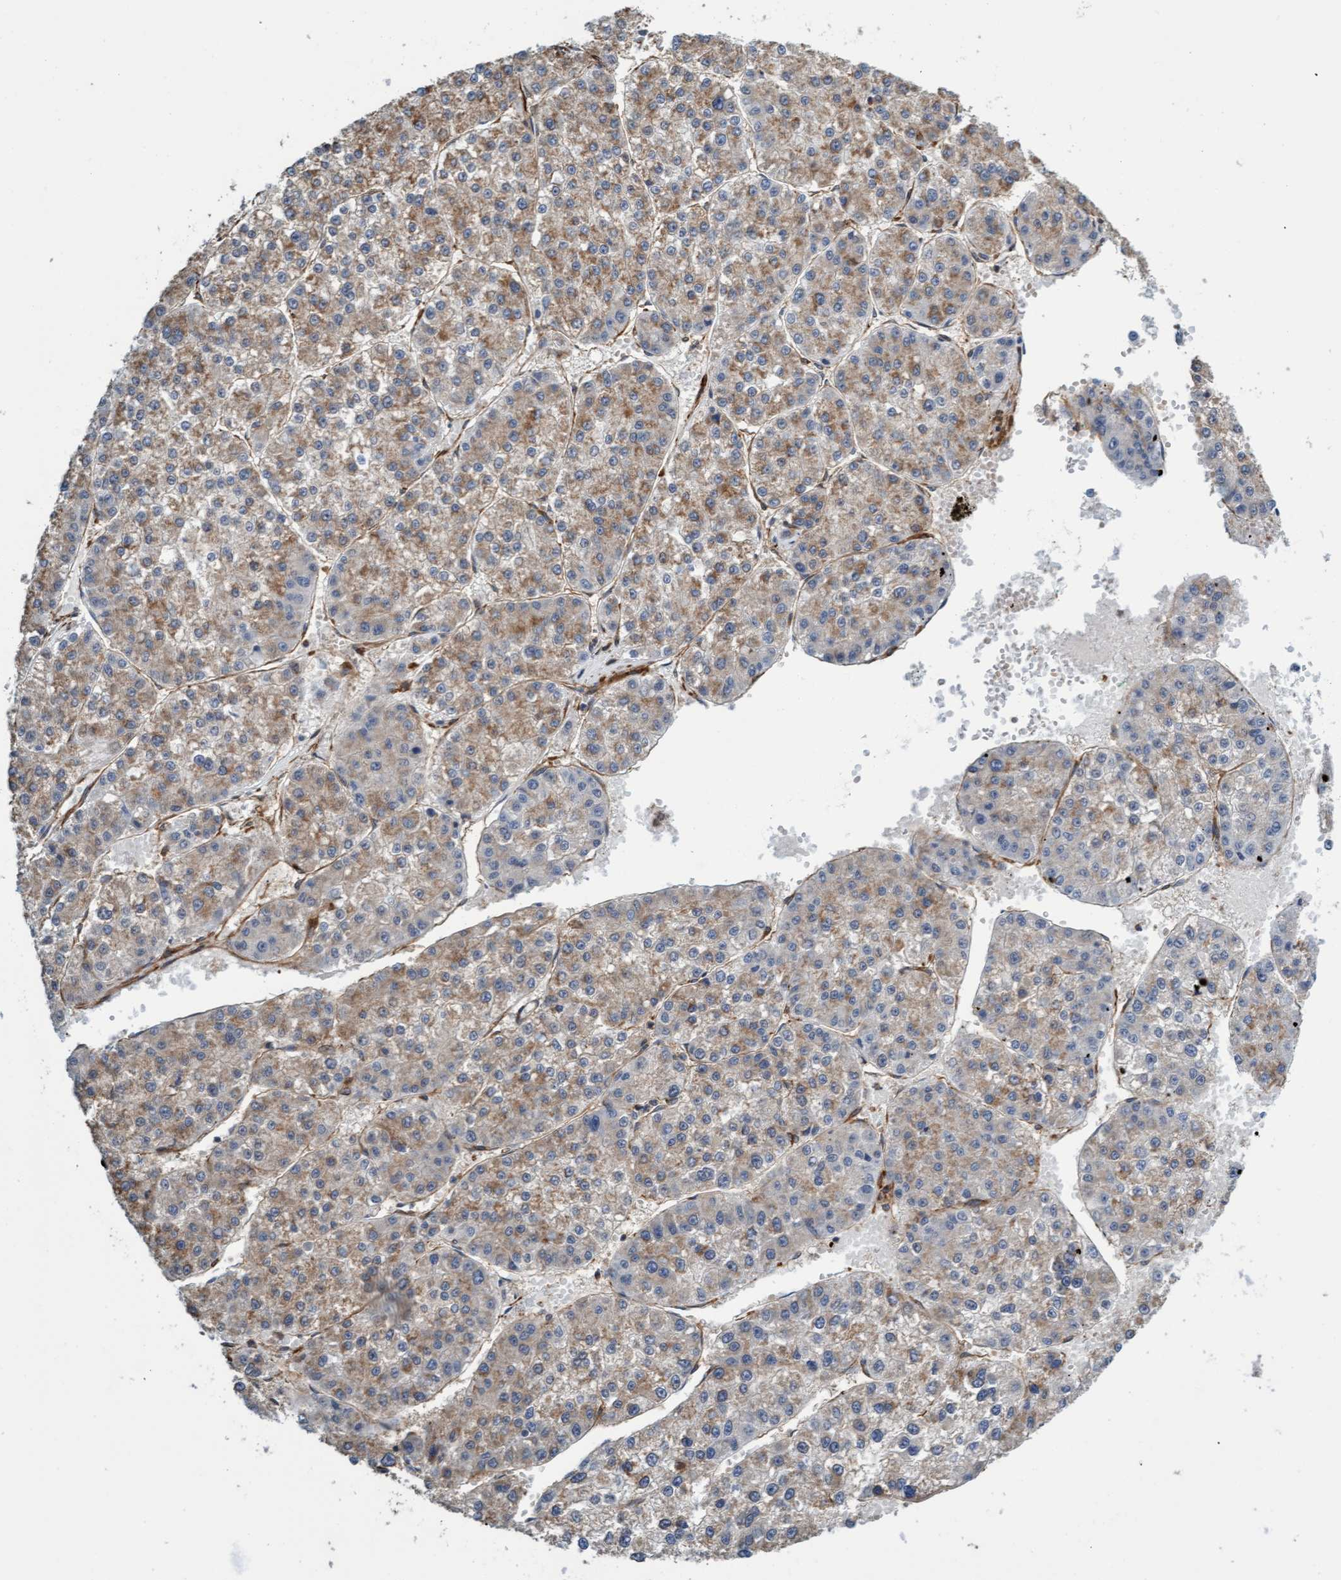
{"staining": {"intensity": "weak", "quantity": "25%-75%", "location": "cytoplasmic/membranous"}, "tissue": "liver cancer", "cell_type": "Tumor cells", "image_type": "cancer", "snomed": [{"axis": "morphology", "description": "Carcinoma, Hepatocellular, NOS"}, {"axis": "topography", "description": "Liver"}], "caption": "A brown stain labels weak cytoplasmic/membranous positivity of a protein in human liver cancer tumor cells.", "gene": "FMNL3", "patient": {"sex": "female", "age": 73}}